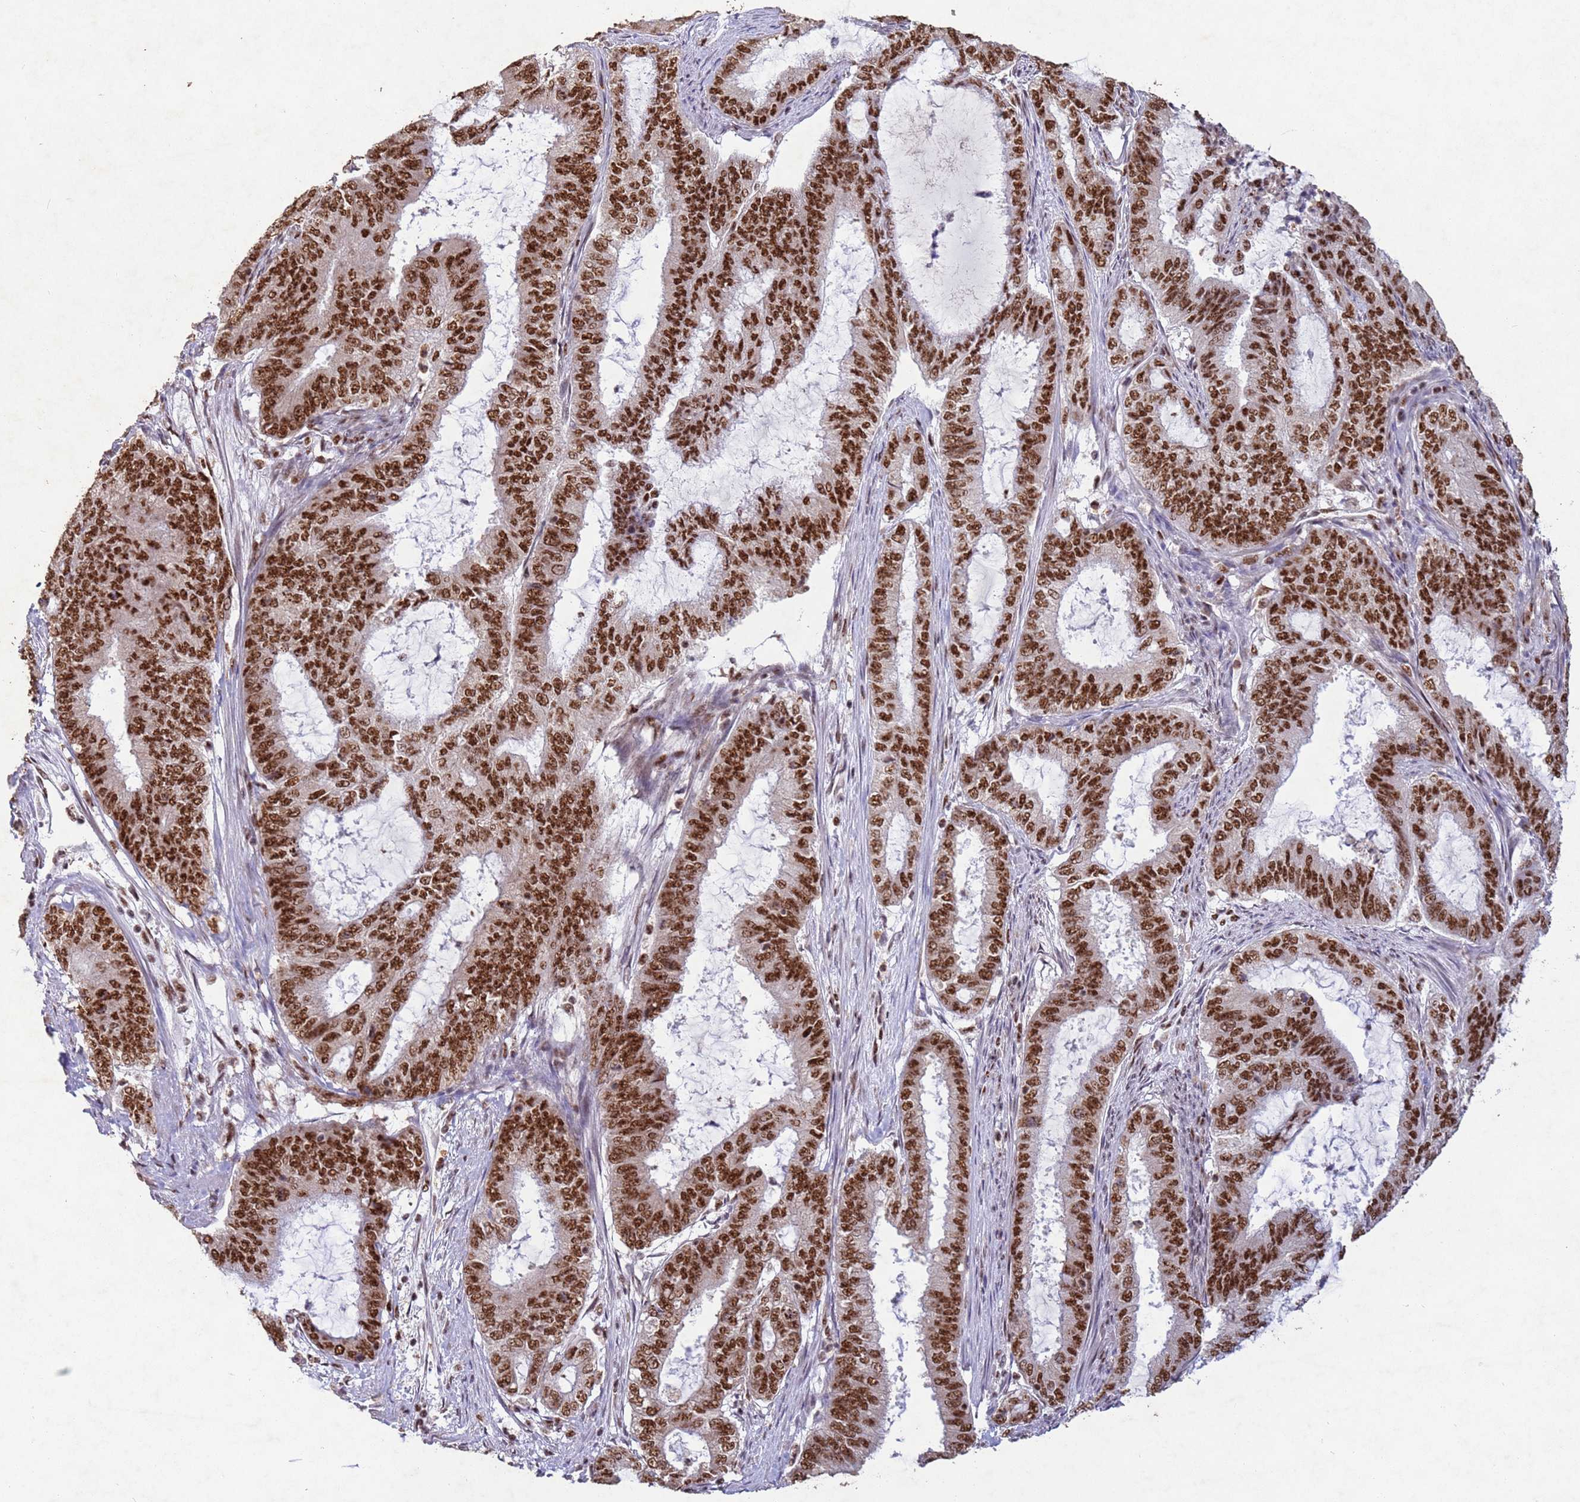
{"staining": {"intensity": "strong", "quantity": ">75%", "location": "nuclear"}, "tissue": "endometrial cancer", "cell_type": "Tumor cells", "image_type": "cancer", "snomed": [{"axis": "morphology", "description": "Adenocarcinoma, NOS"}, {"axis": "topography", "description": "Endometrium"}], "caption": "Immunohistochemistry (IHC) histopathology image of neoplastic tissue: human endometrial adenocarcinoma stained using immunohistochemistry reveals high levels of strong protein expression localized specifically in the nuclear of tumor cells, appearing as a nuclear brown color.", "gene": "ESF1", "patient": {"sex": "female", "age": 51}}